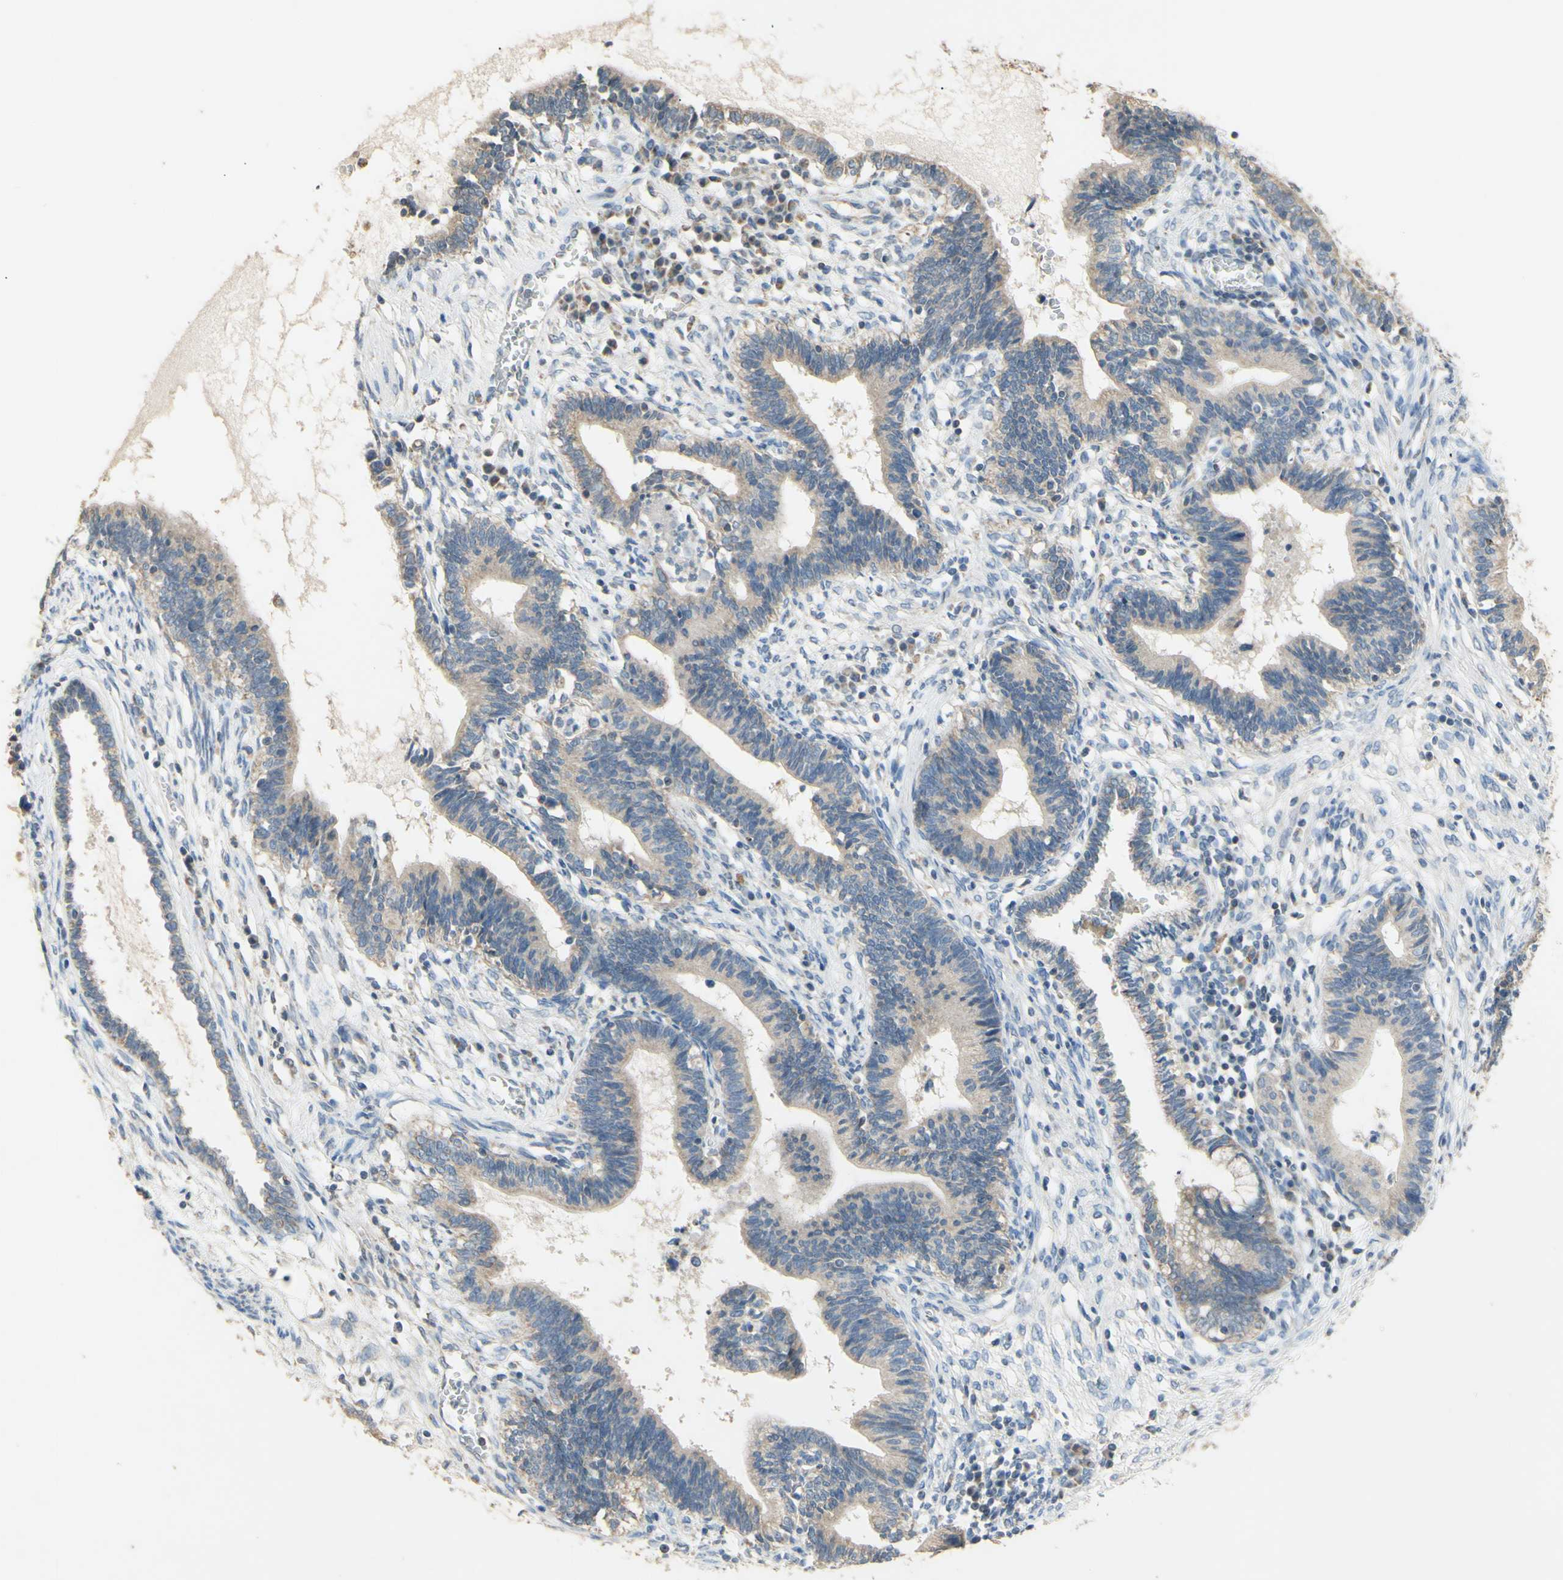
{"staining": {"intensity": "weak", "quantity": "25%-75%", "location": "cytoplasmic/membranous"}, "tissue": "cervical cancer", "cell_type": "Tumor cells", "image_type": "cancer", "snomed": [{"axis": "morphology", "description": "Adenocarcinoma, NOS"}, {"axis": "topography", "description": "Cervix"}], "caption": "Immunohistochemistry (IHC) micrograph of cervical adenocarcinoma stained for a protein (brown), which shows low levels of weak cytoplasmic/membranous positivity in approximately 25%-75% of tumor cells.", "gene": "PTGIS", "patient": {"sex": "female", "age": 44}}